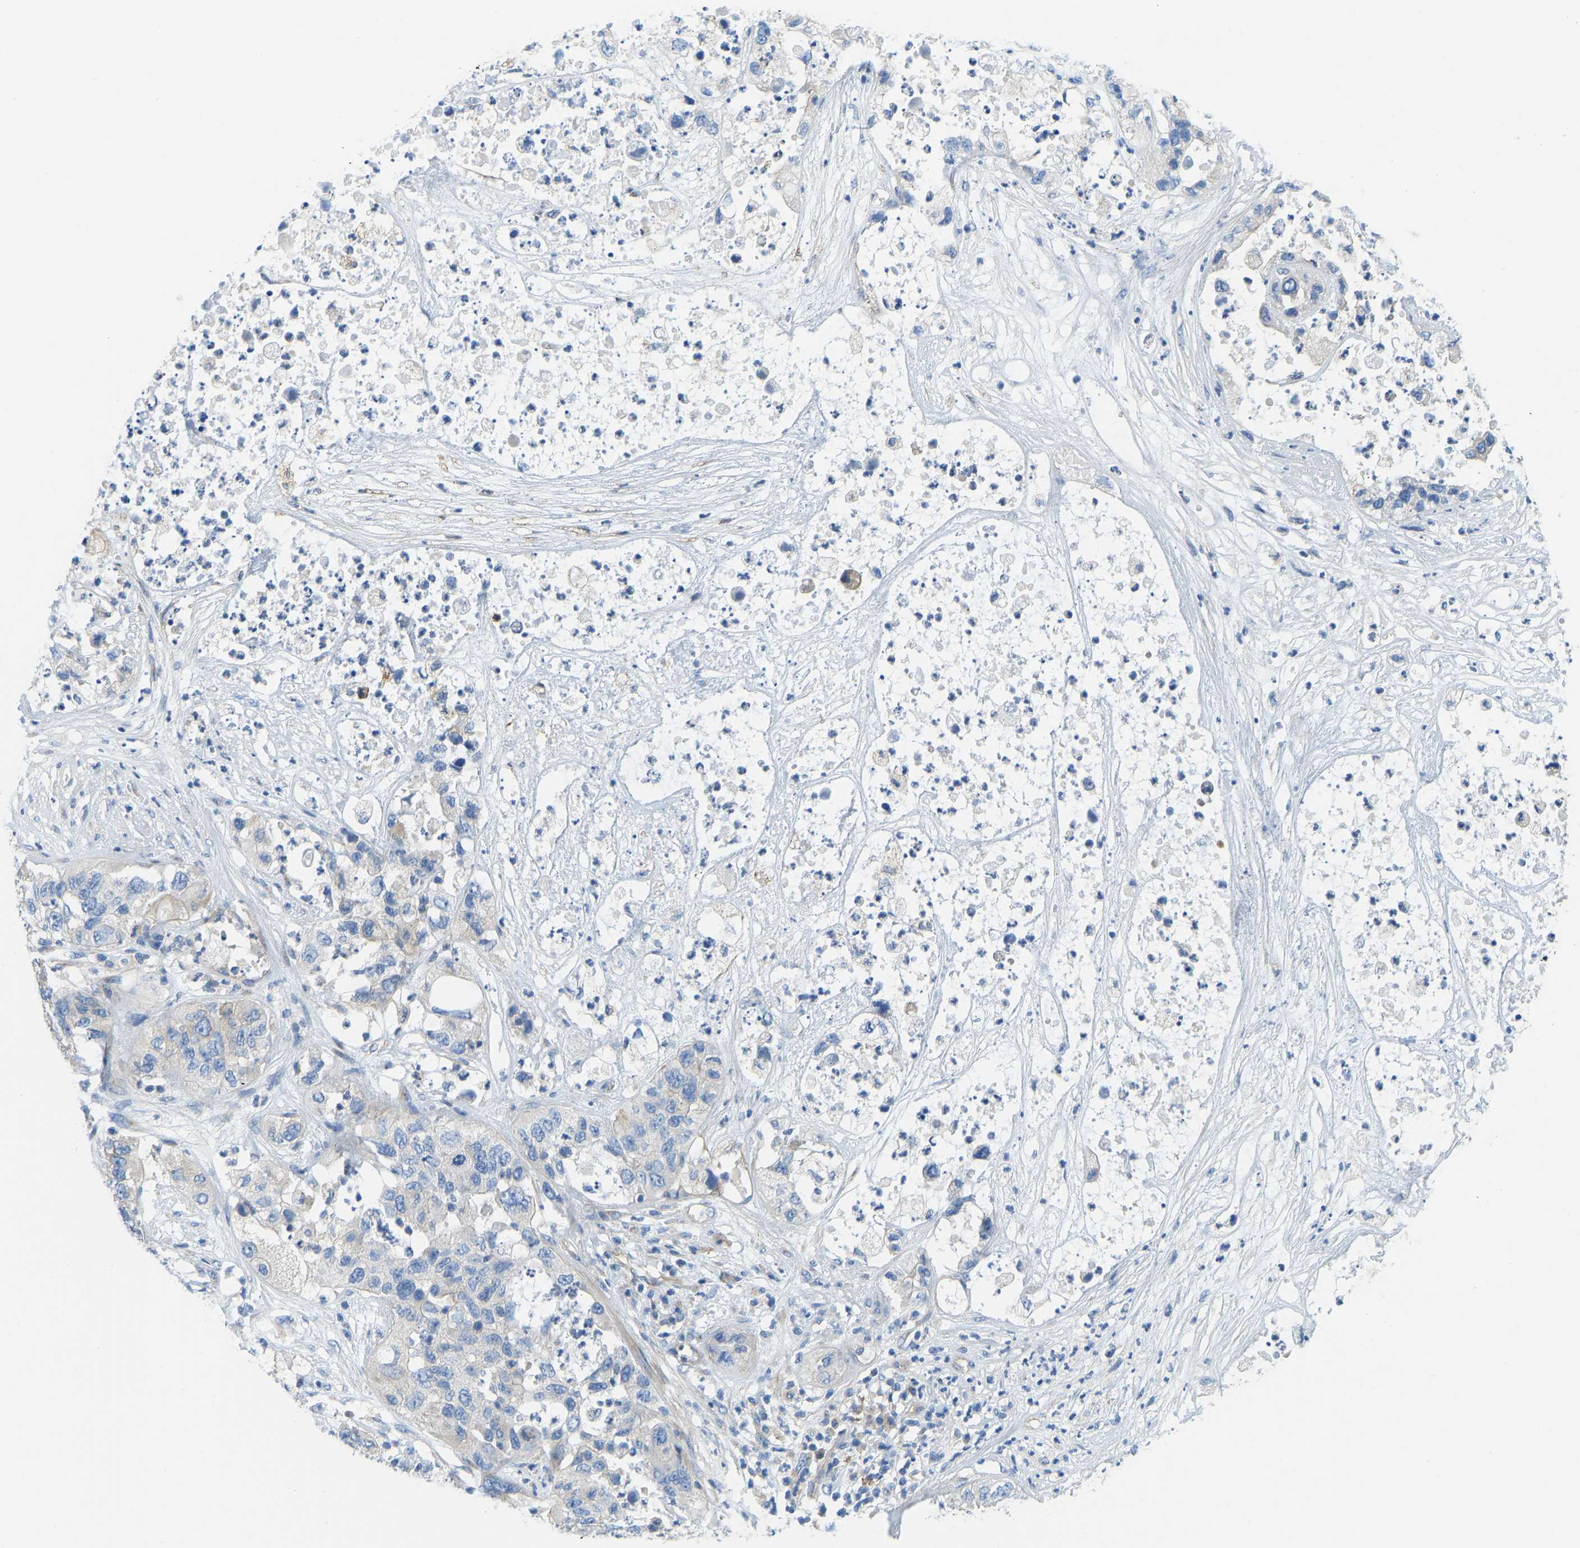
{"staining": {"intensity": "negative", "quantity": "none", "location": "none"}, "tissue": "pancreatic cancer", "cell_type": "Tumor cells", "image_type": "cancer", "snomed": [{"axis": "morphology", "description": "Adenocarcinoma, NOS"}, {"axis": "topography", "description": "Pancreas"}], "caption": "Image shows no protein staining in tumor cells of adenocarcinoma (pancreatic) tissue. (DAB (3,3'-diaminobenzidine) immunohistochemistry (IHC) with hematoxylin counter stain).", "gene": "CHAD", "patient": {"sex": "female", "age": 78}}